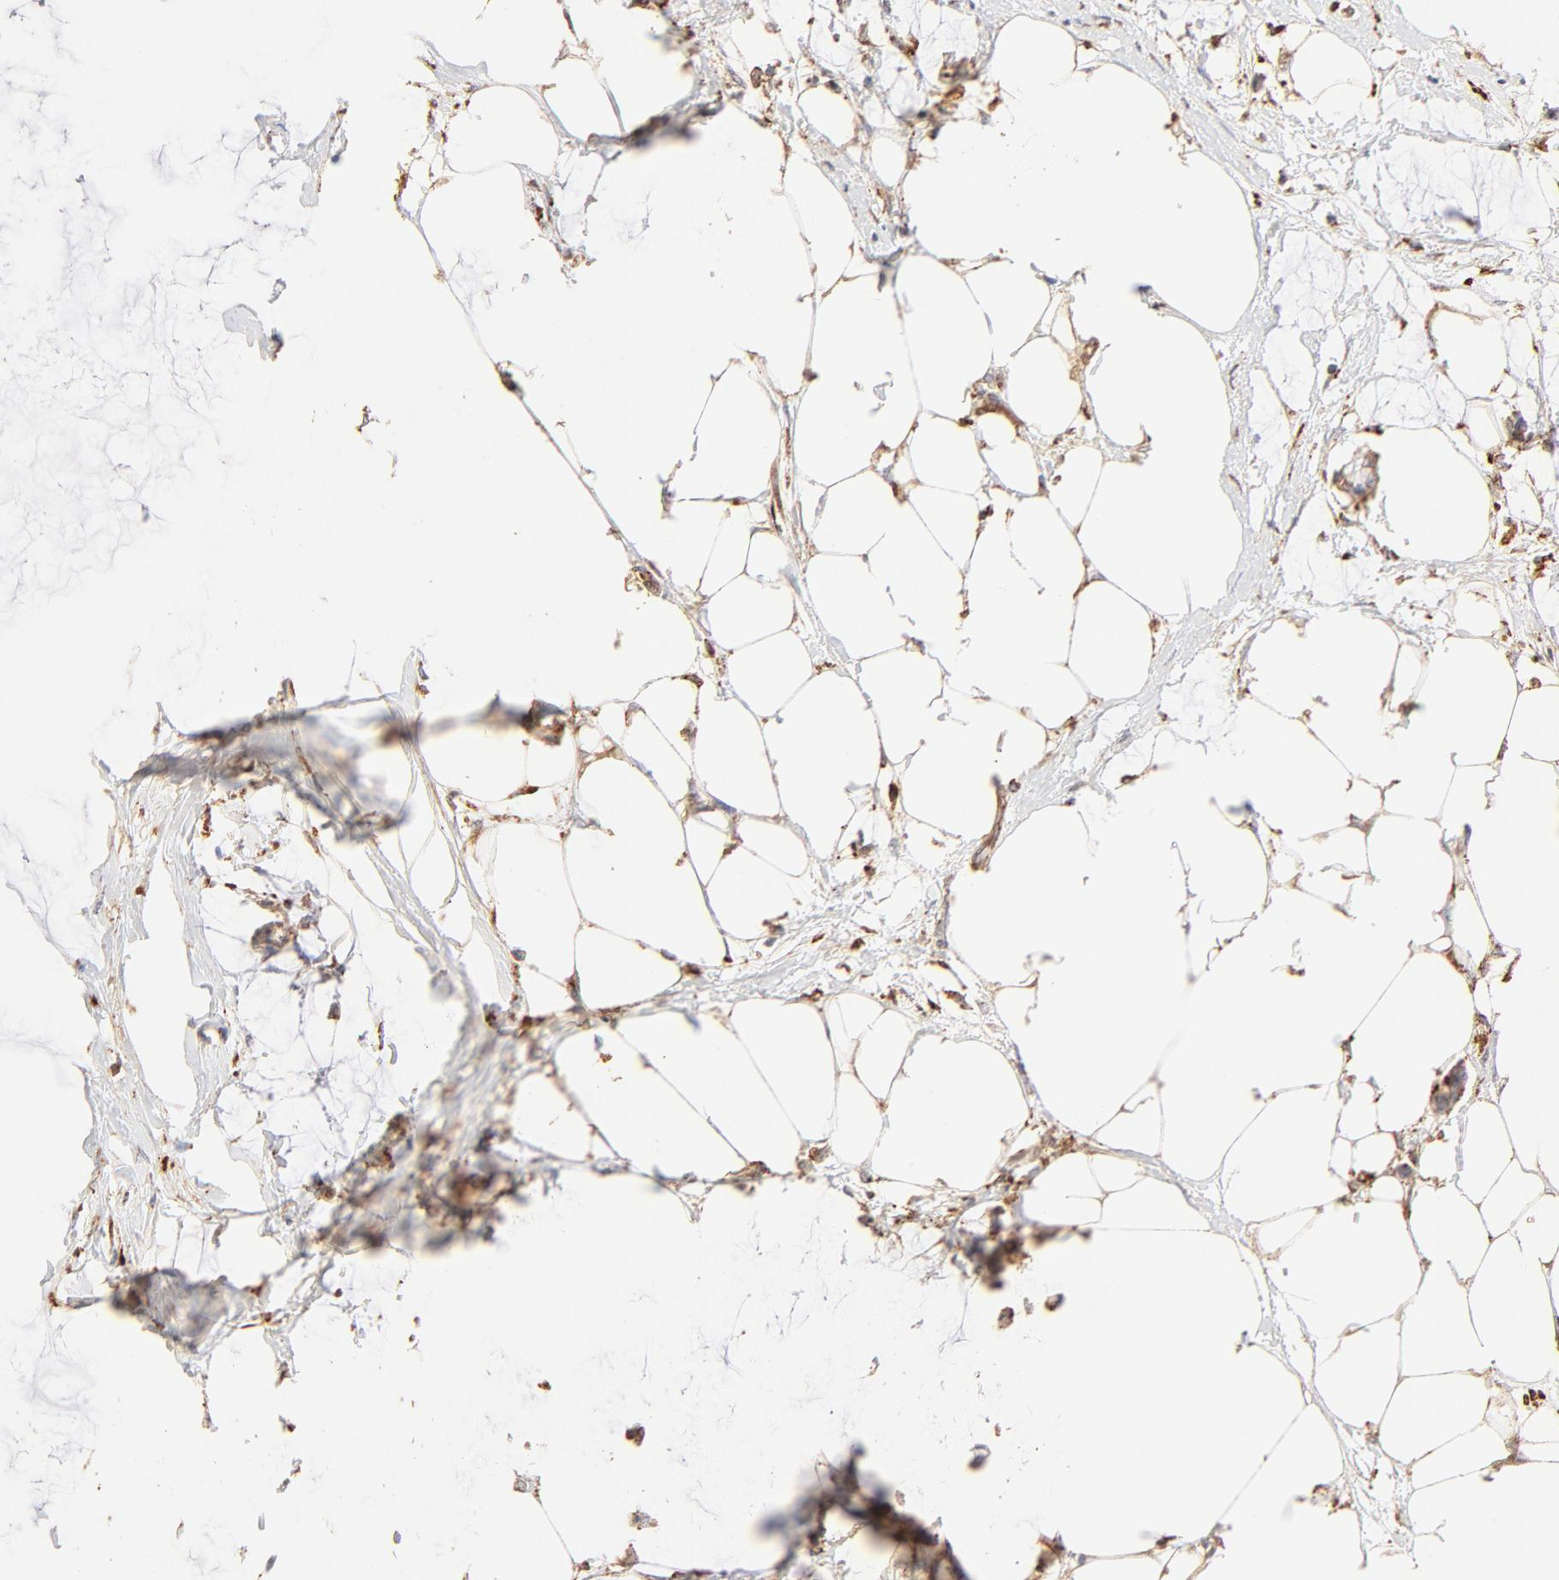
{"staining": {"intensity": "moderate", "quantity": ">75%", "location": "cytoplasmic/membranous"}, "tissue": "colorectal cancer", "cell_type": "Tumor cells", "image_type": "cancer", "snomed": [{"axis": "morphology", "description": "Normal tissue, NOS"}, {"axis": "morphology", "description": "Adenocarcinoma, NOS"}, {"axis": "topography", "description": "Colon"}, {"axis": "topography", "description": "Peripheral nerve tissue"}], "caption": "Protein staining of colorectal cancer tissue shows moderate cytoplasmic/membranous staining in about >75% of tumor cells. (IHC, brightfield microscopy, high magnification).", "gene": "PARP12", "patient": {"sex": "male", "age": 14}}